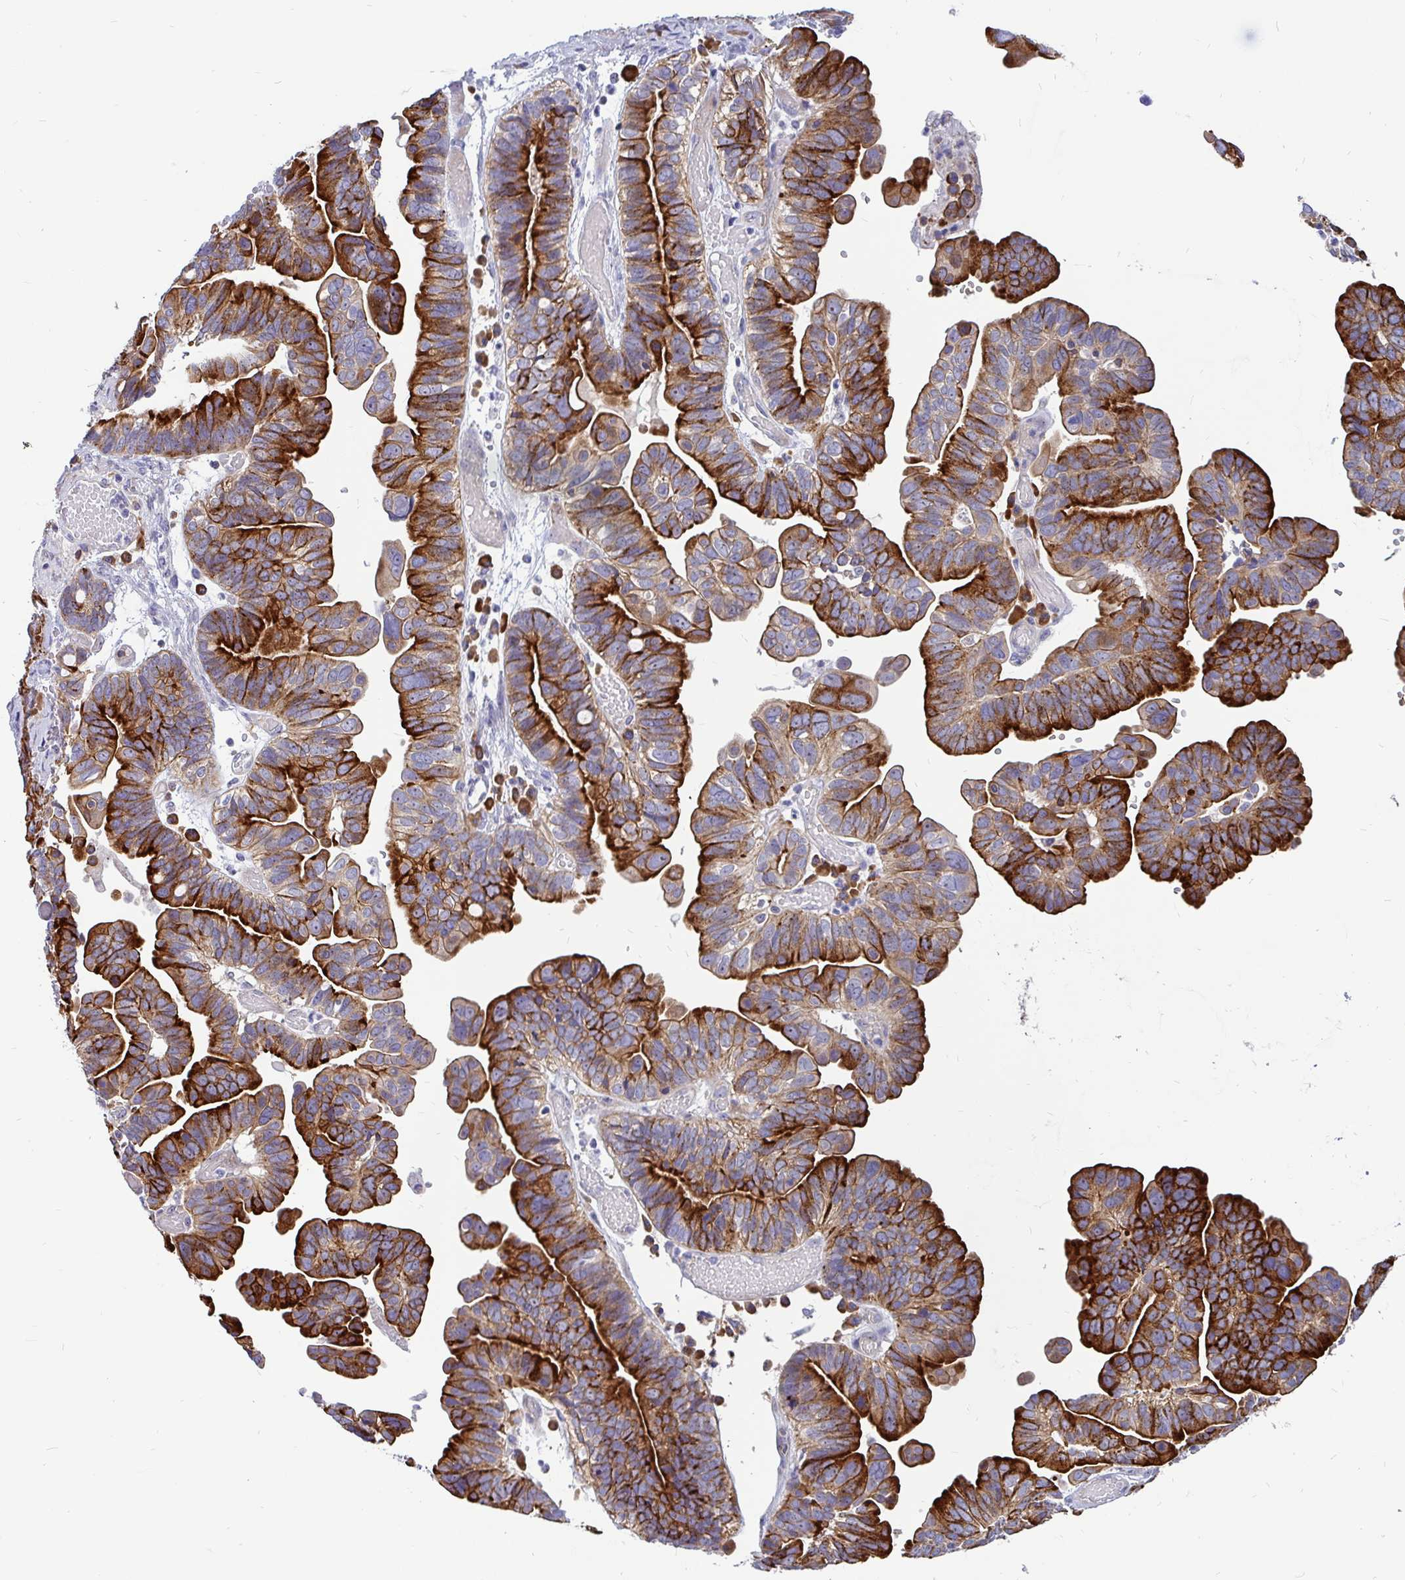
{"staining": {"intensity": "strong", "quantity": ">75%", "location": "cytoplasmic/membranous"}, "tissue": "ovarian cancer", "cell_type": "Tumor cells", "image_type": "cancer", "snomed": [{"axis": "morphology", "description": "Cystadenocarcinoma, serous, NOS"}, {"axis": "topography", "description": "Ovary"}], "caption": "Strong cytoplasmic/membranous staining for a protein is present in about >75% of tumor cells of ovarian serous cystadenocarcinoma using immunohistochemistry (IHC).", "gene": "LRRC26", "patient": {"sex": "female", "age": 56}}